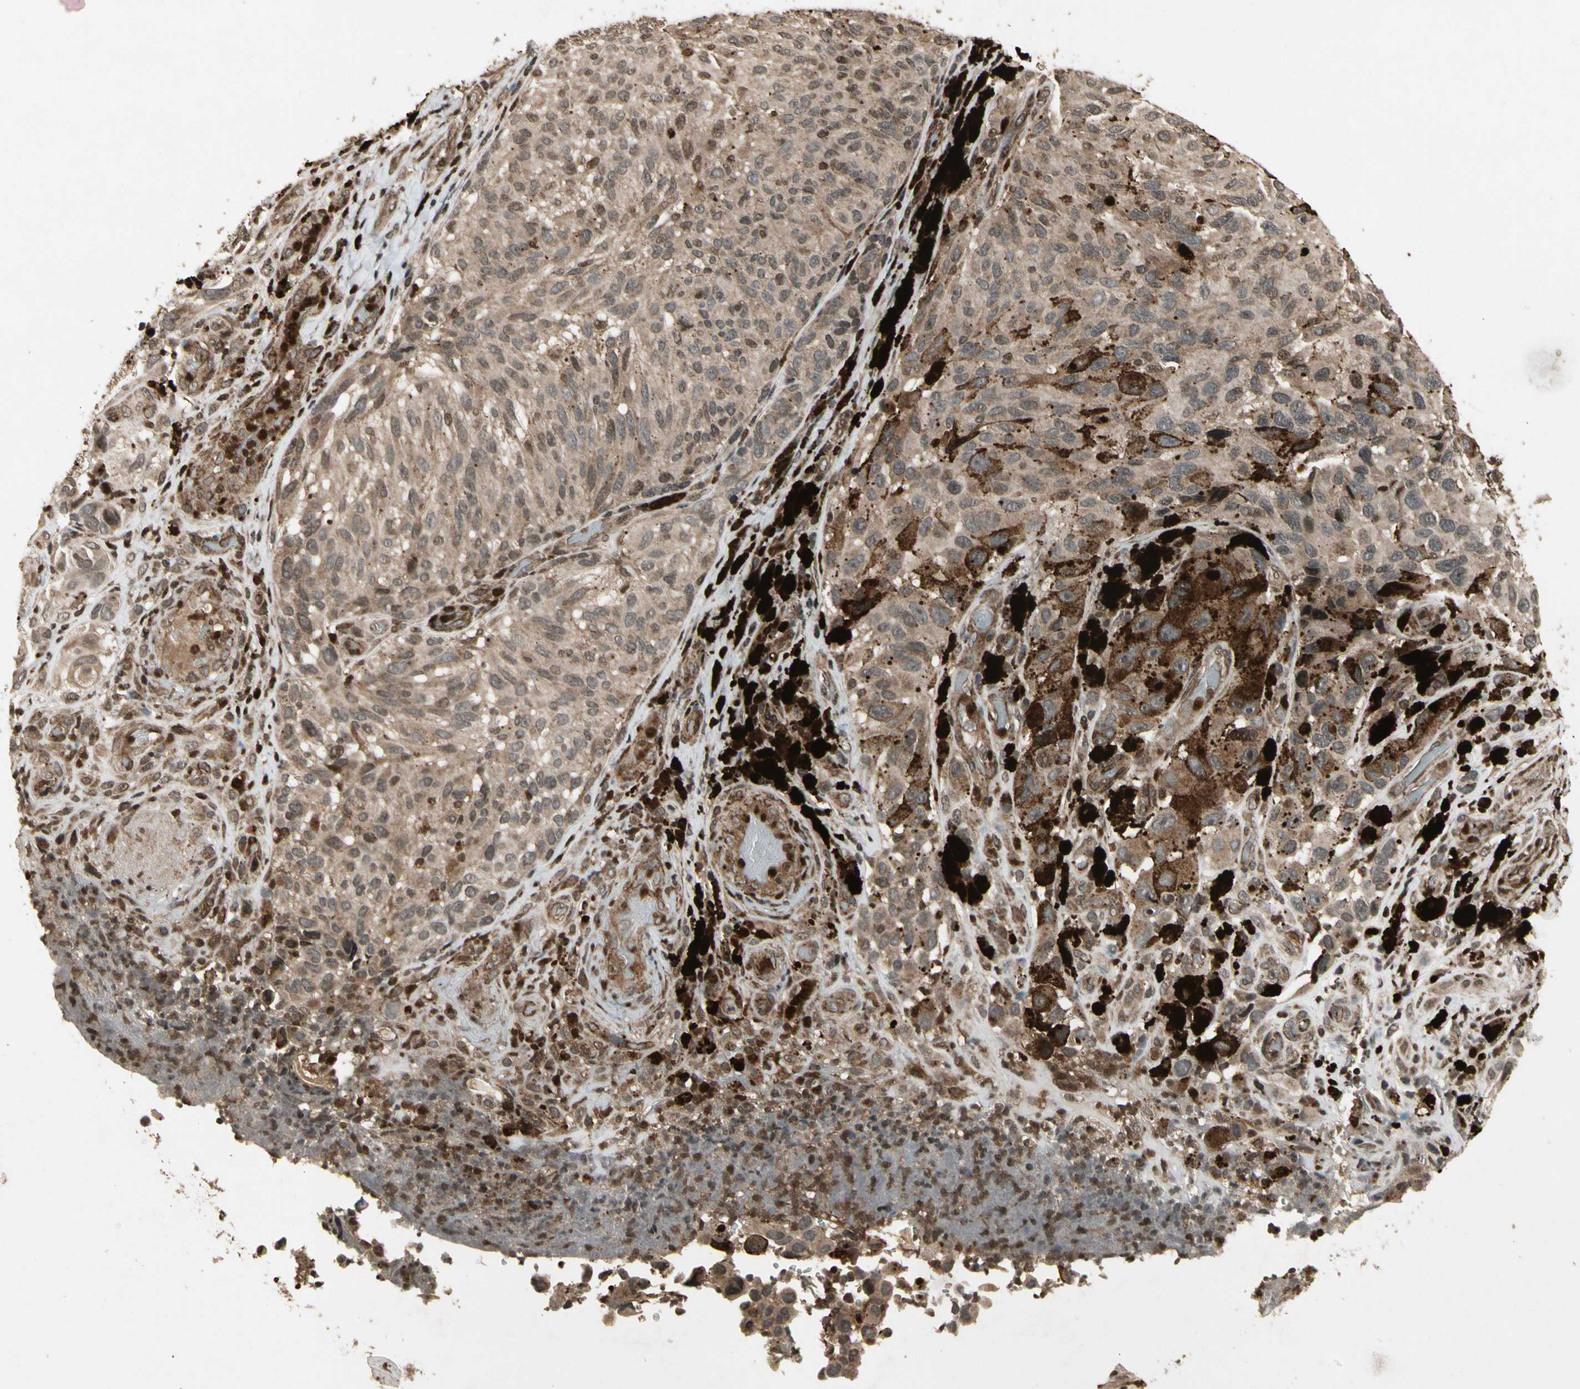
{"staining": {"intensity": "moderate", "quantity": ">75%", "location": "cytoplasmic/membranous"}, "tissue": "melanoma", "cell_type": "Tumor cells", "image_type": "cancer", "snomed": [{"axis": "morphology", "description": "Malignant melanoma, NOS"}, {"axis": "topography", "description": "Skin"}], "caption": "The histopathology image shows immunohistochemical staining of melanoma. There is moderate cytoplasmic/membranous staining is identified in approximately >75% of tumor cells.", "gene": "GLRX", "patient": {"sex": "female", "age": 73}}